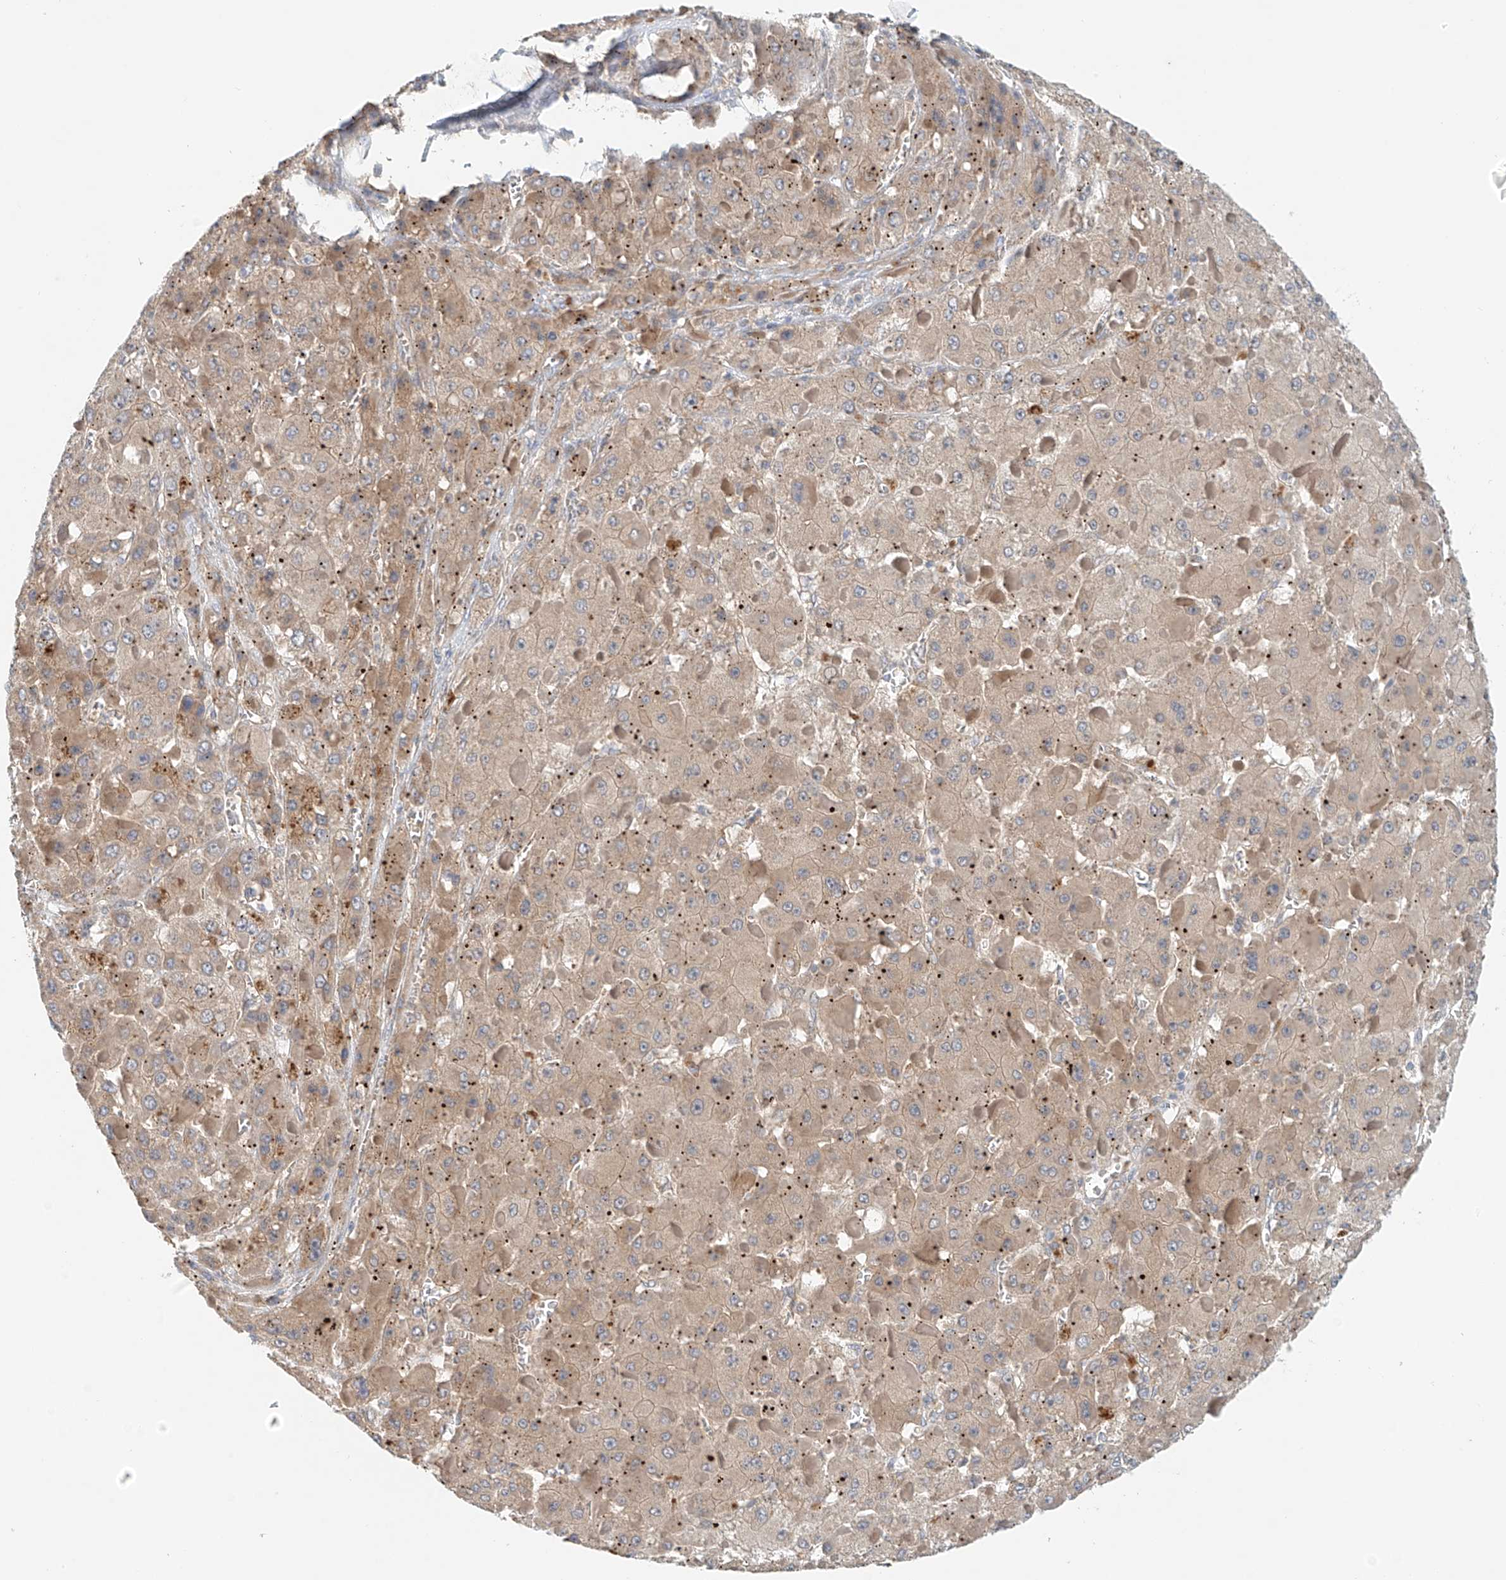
{"staining": {"intensity": "weak", "quantity": "<25%", "location": "cytoplasmic/membranous"}, "tissue": "liver cancer", "cell_type": "Tumor cells", "image_type": "cancer", "snomed": [{"axis": "morphology", "description": "Carcinoma, Hepatocellular, NOS"}, {"axis": "topography", "description": "Liver"}], "caption": "This is a photomicrograph of immunohistochemistry (IHC) staining of hepatocellular carcinoma (liver), which shows no expression in tumor cells.", "gene": "LYRM9", "patient": {"sex": "female", "age": 73}}